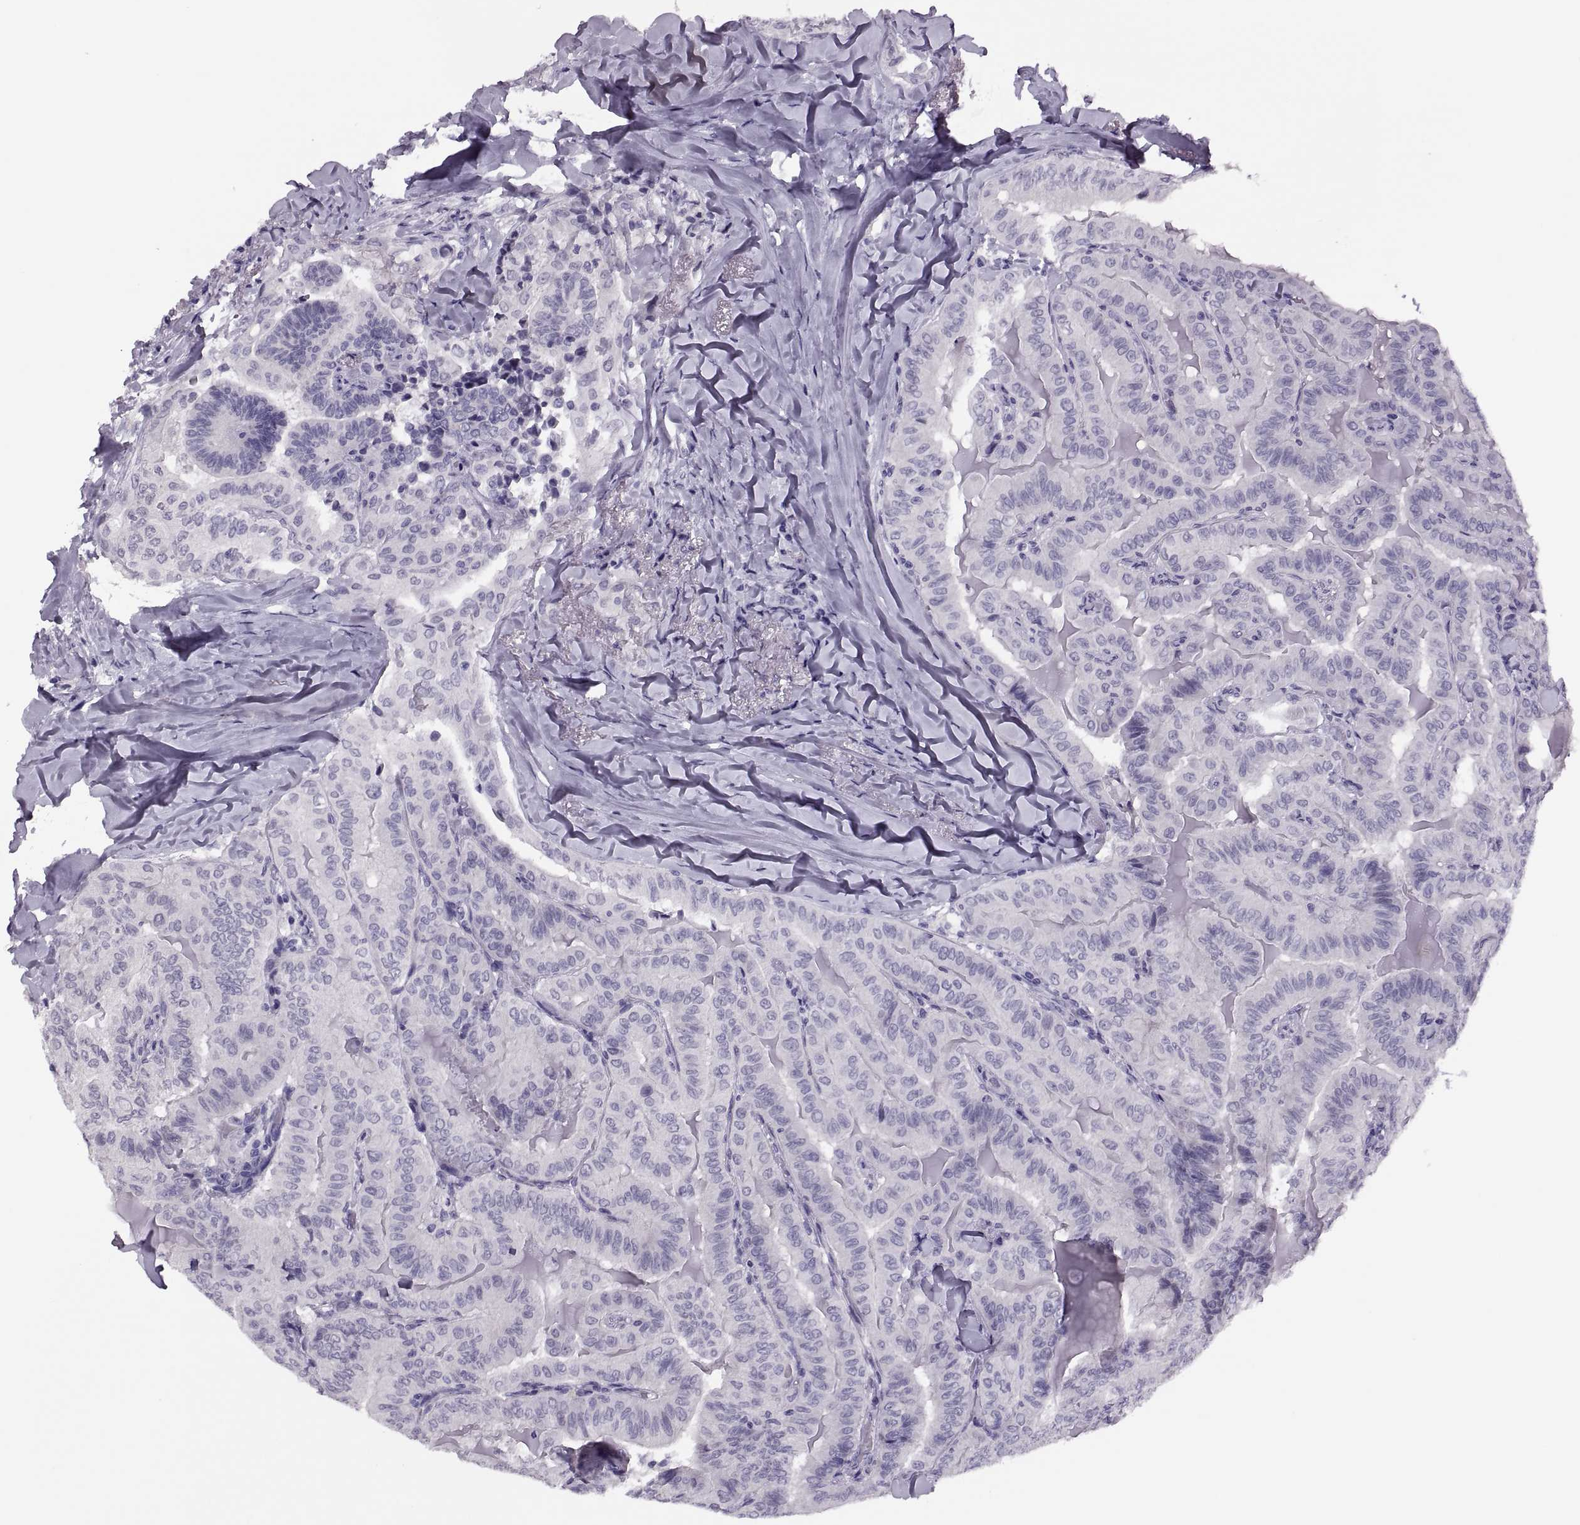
{"staining": {"intensity": "negative", "quantity": "none", "location": "none"}, "tissue": "thyroid cancer", "cell_type": "Tumor cells", "image_type": "cancer", "snomed": [{"axis": "morphology", "description": "Papillary adenocarcinoma, NOS"}, {"axis": "topography", "description": "Thyroid gland"}], "caption": "A high-resolution image shows immunohistochemistry (IHC) staining of thyroid cancer, which reveals no significant expression in tumor cells.", "gene": "SYNGR4", "patient": {"sex": "female", "age": 68}}